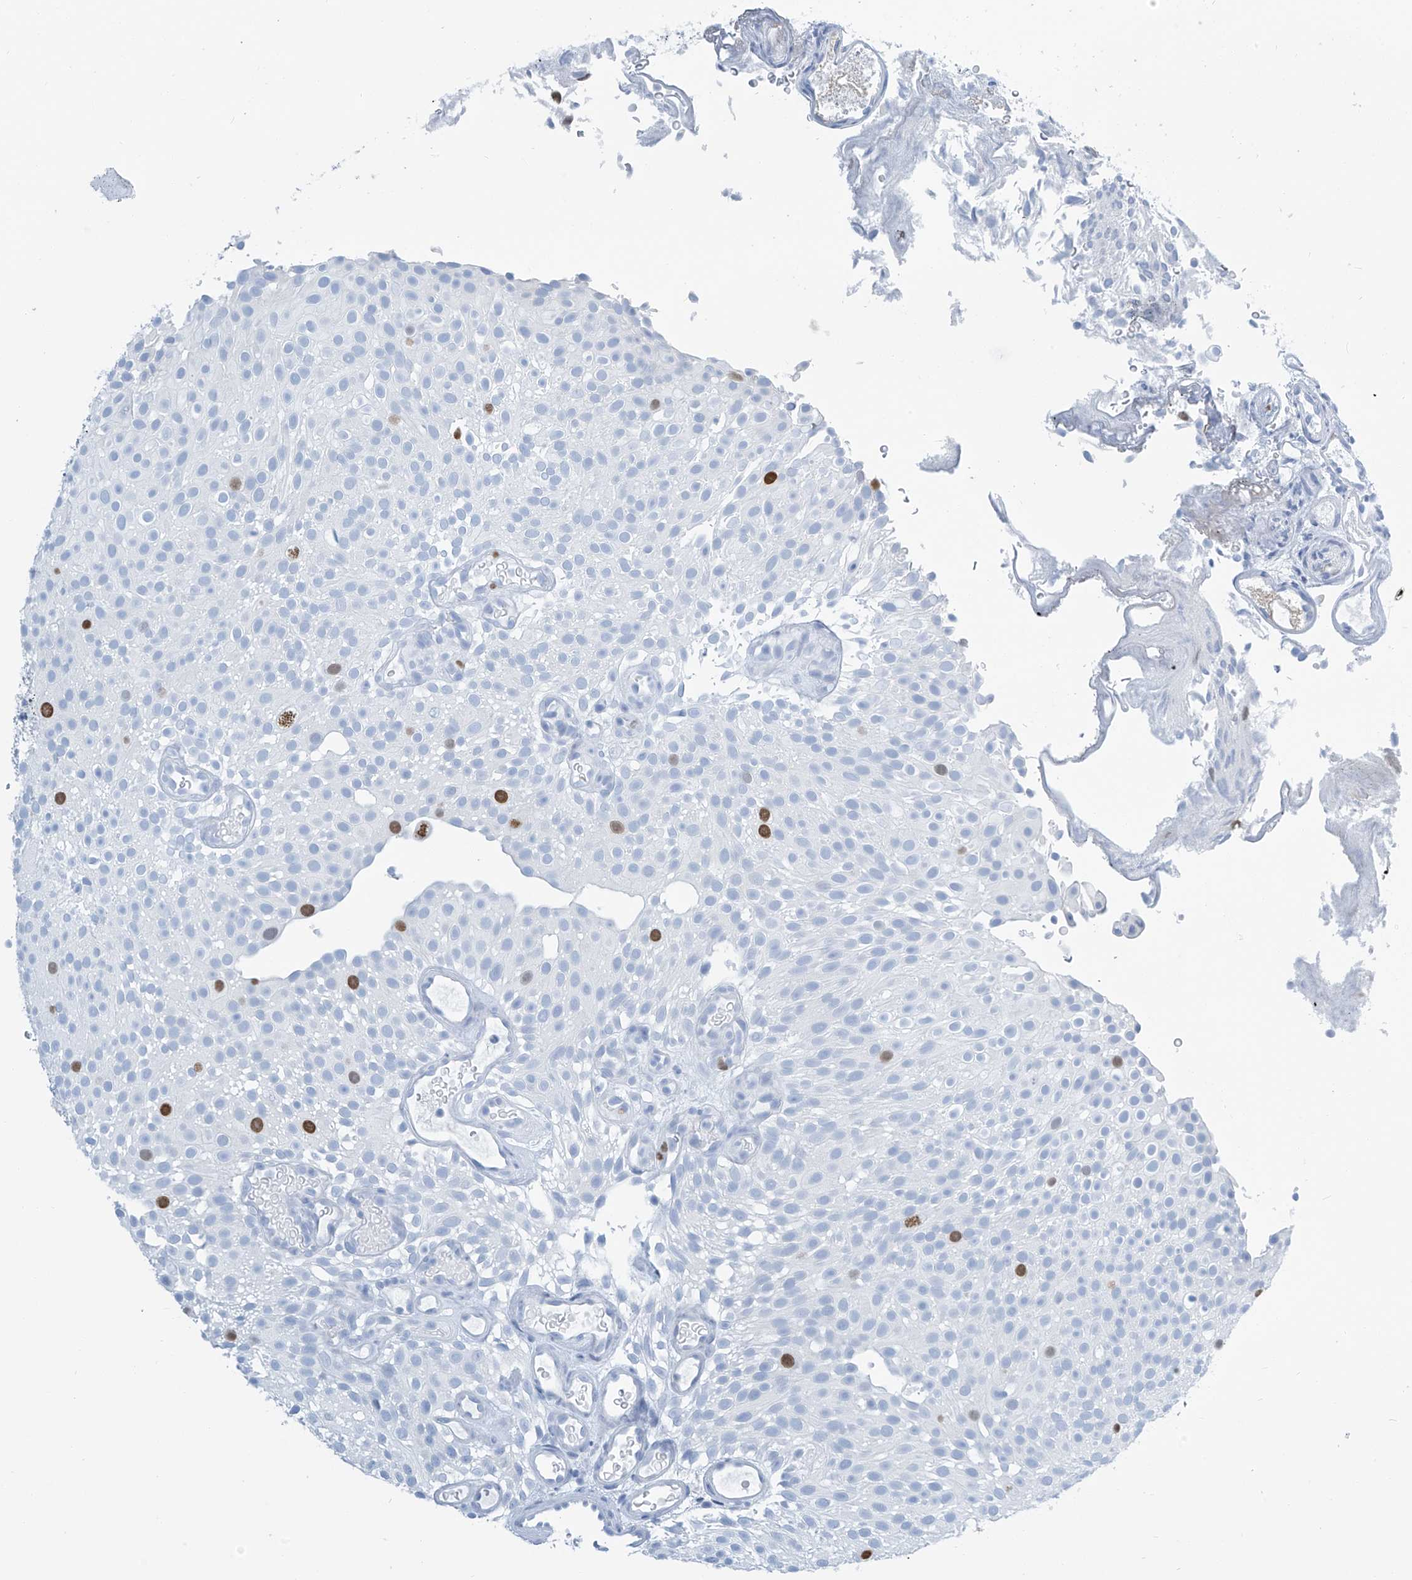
{"staining": {"intensity": "moderate", "quantity": "<25%", "location": "nuclear"}, "tissue": "urothelial cancer", "cell_type": "Tumor cells", "image_type": "cancer", "snomed": [{"axis": "morphology", "description": "Urothelial carcinoma, Low grade"}, {"axis": "topography", "description": "Urinary bladder"}], "caption": "Immunohistochemistry staining of urothelial cancer, which demonstrates low levels of moderate nuclear positivity in approximately <25% of tumor cells indicating moderate nuclear protein staining. The staining was performed using DAB (3,3'-diaminobenzidine) (brown) for protein detection and nuclei were counterstained in hematoxylin (blue).", "gene": "SGO2", "patient": {"sex": "male", "age": 78}}